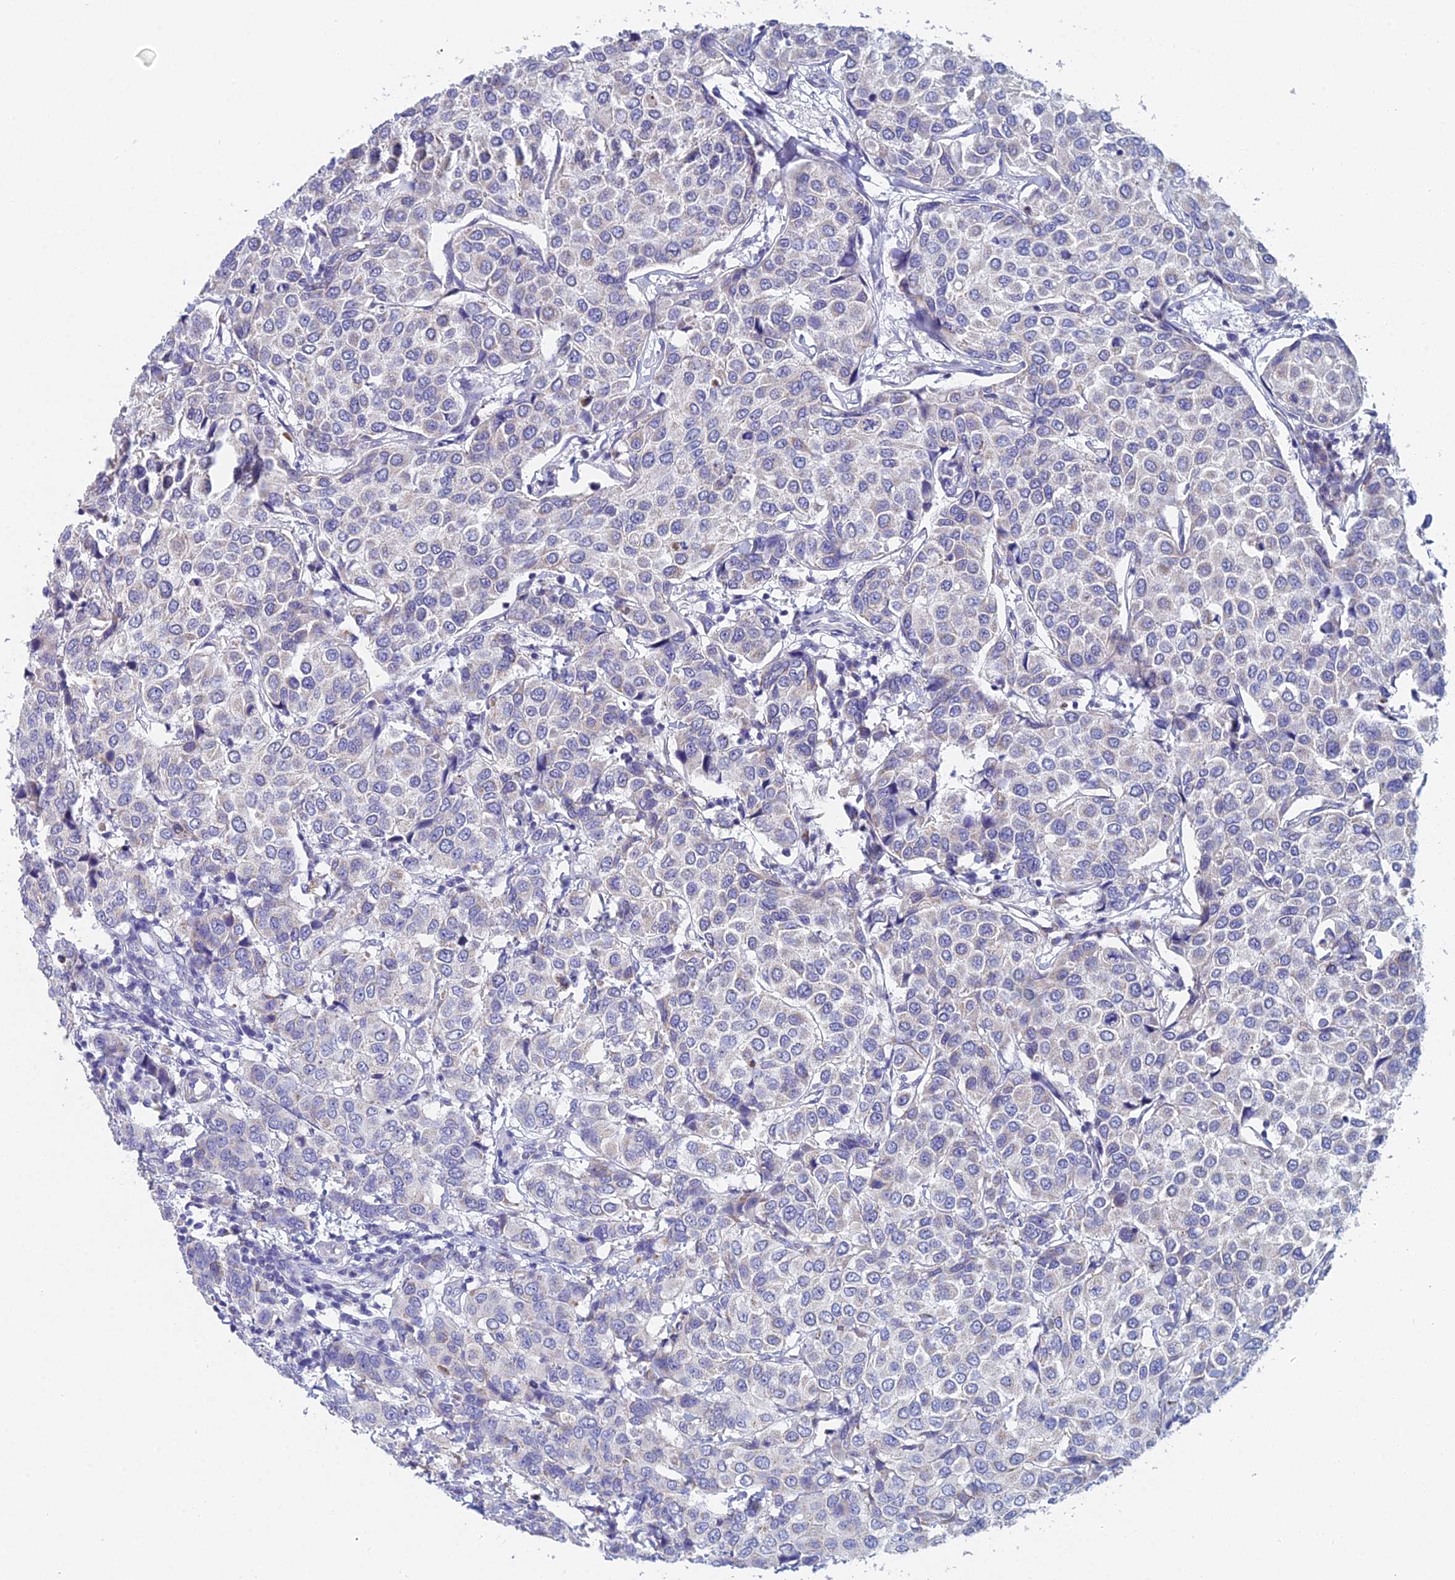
{"staining": {"intensity": "negative", "quantity": "none", "location": "none"}, "tissue": "breast cancer", "cell_type": "Tumor cells", "image_type": "cancer", "snomed": [{"axis": "morphology", "description": "Duct carcinoma"}, {"axis": "topography", "description": "Breast"}], "caption": "An immunohistochemistry (IHC) photomicrograph of breast infiltrating ductal carcinoma is shown. There is no staining in tumor cells of breast infiltrating ductal carcinoma.", "gene": "ACSM1", "patient": {"sex": "female", "age": 55}}